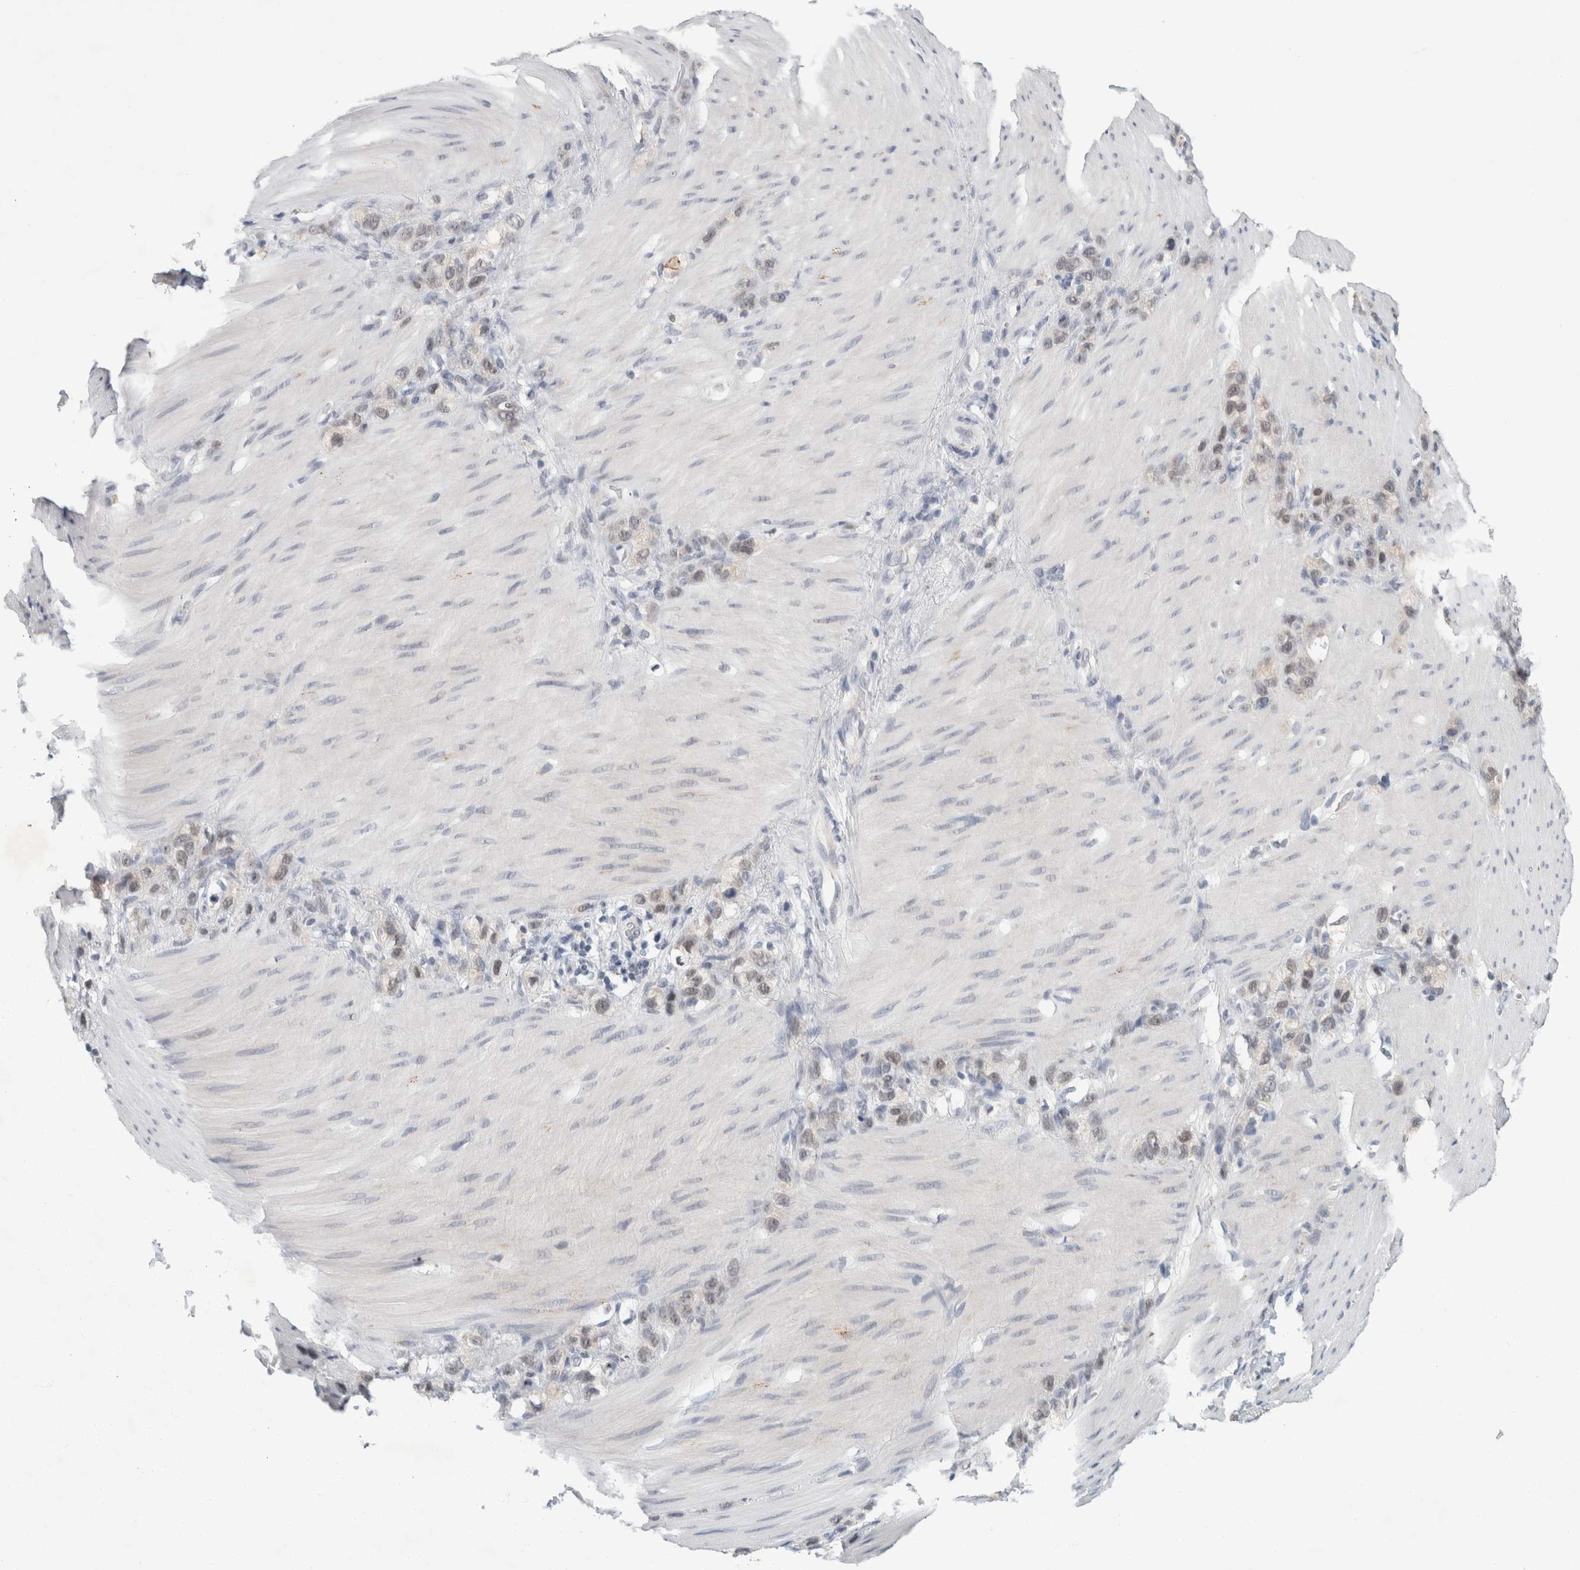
{"staining": {"intensity": "weak", "quantity": "25%-75%", "location": "nuclear"}, "tissue": "stomach cancer", "cell_type": "Tumor cells", "image_type": "cancer", "snomed": [{"axis": "morphology", "description": "Normal tissue, NOS"}, {"axis": "morphology", "description": "Adenocarcinoma, NOS"}, {"axis": "morphology", "description": "Adenocarcinoma, High grade"}, {"axis": "topography", "description": "Stomach, upper"}, {"axis": "topography", "description": "Stomach"}], "caption": "About 25%-75% of tumor cells in human high-grade adenocarcinoma (stomach) demonstrate weak nuclear protein expression as visualized by brown immunohistochemical staining.", "gene": "NIPA1", "patient": {"sex": "female", "age": 65}}